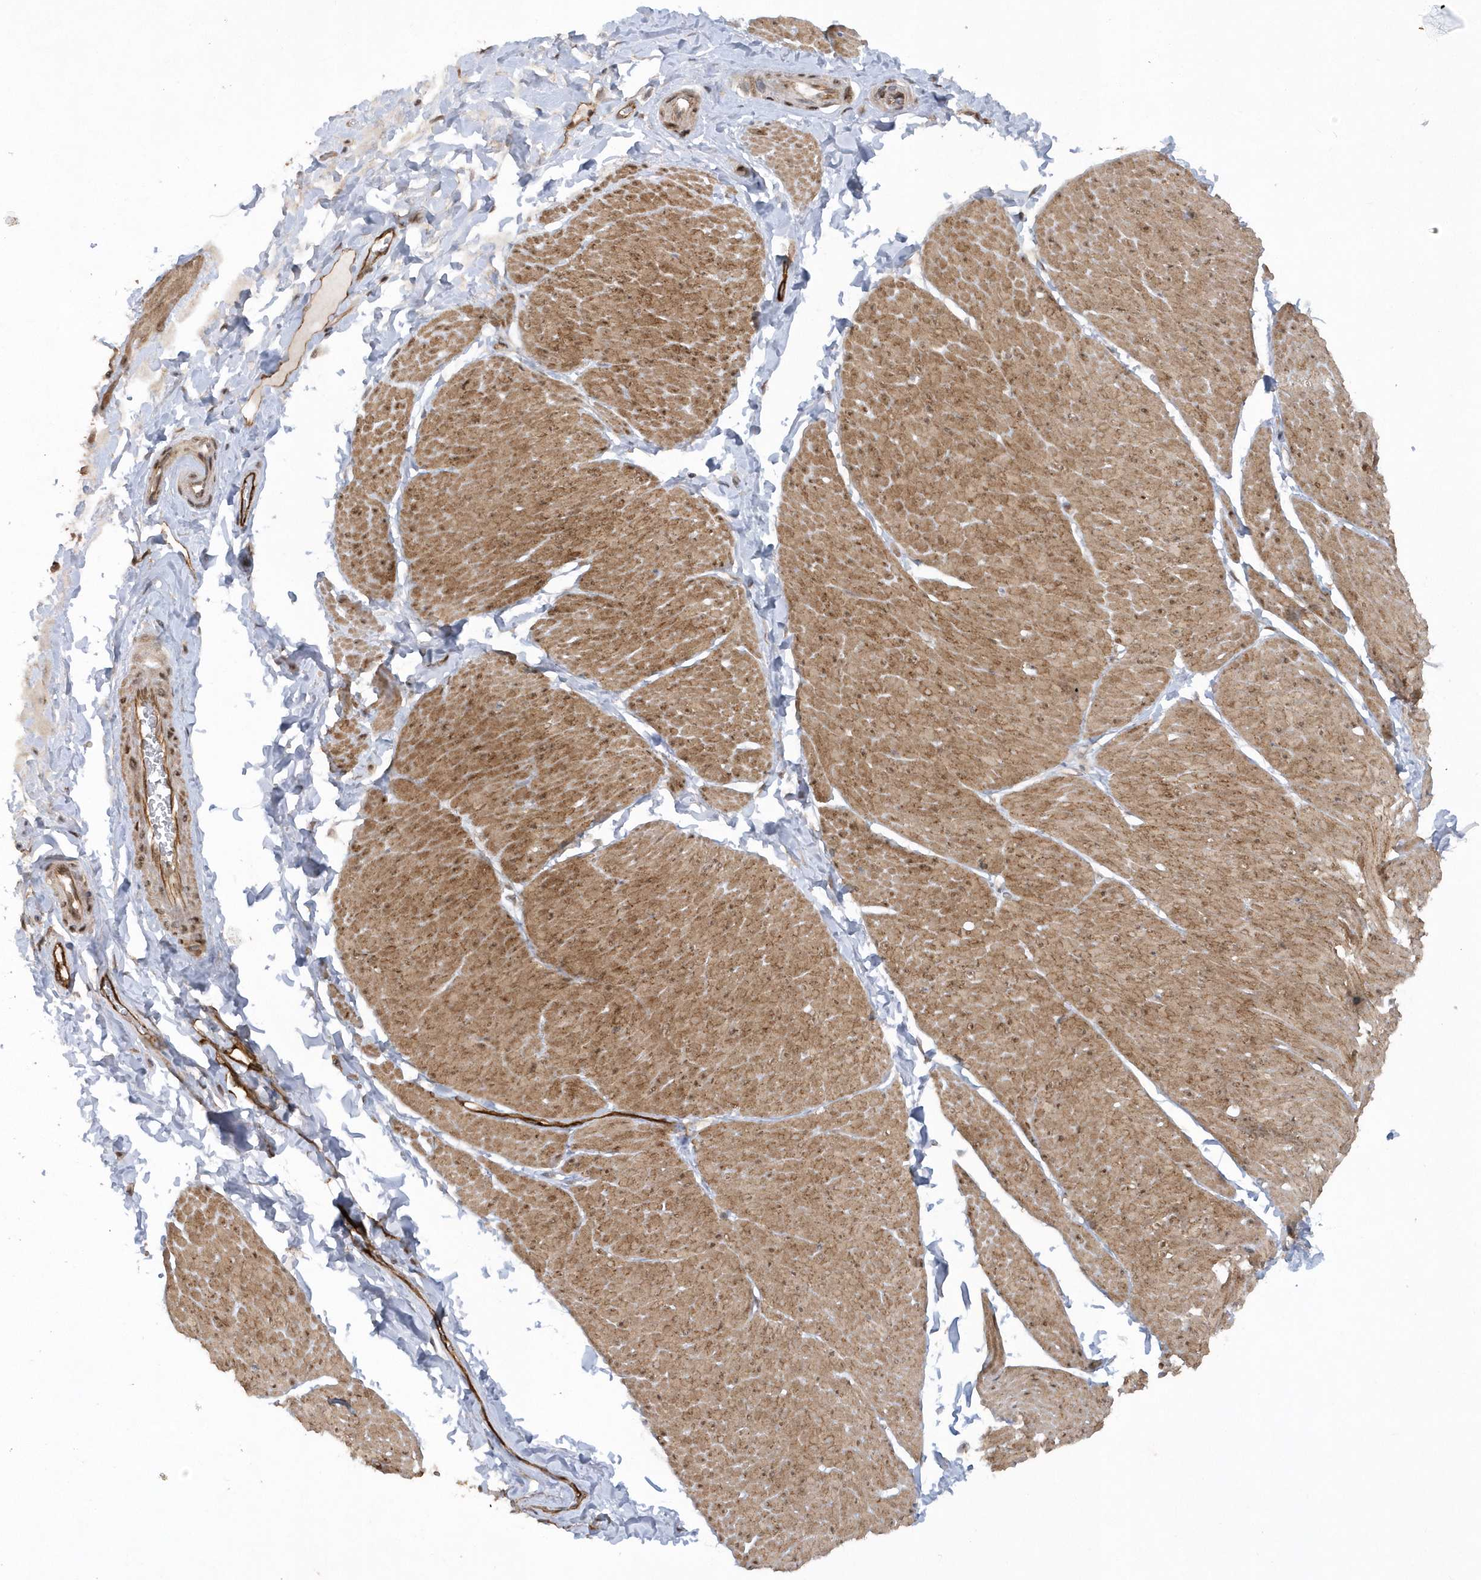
{"staining": {"intensity": "moderate", "quantity": ">75%", "location": "cytoplasmic/membranous"}, "tissue": "smooth muscle", "cell_type": "Smooth muscle cells", "image_type": "normal", "snomed": [{"axis": "morphology", "description": "Urothelial carcinoma, High grade"}, {"axis": "topography", "description": "Urinary bladder"}], "caption": "Immunohistochemical staining of benign human smooth muscle exhibits medium levels of moderate cytoplasmic/membranous positivity in approximately >75% of smooth muscle cells.", "gene": "RAI14", "patient": {"sex": "male", "age": 46}}